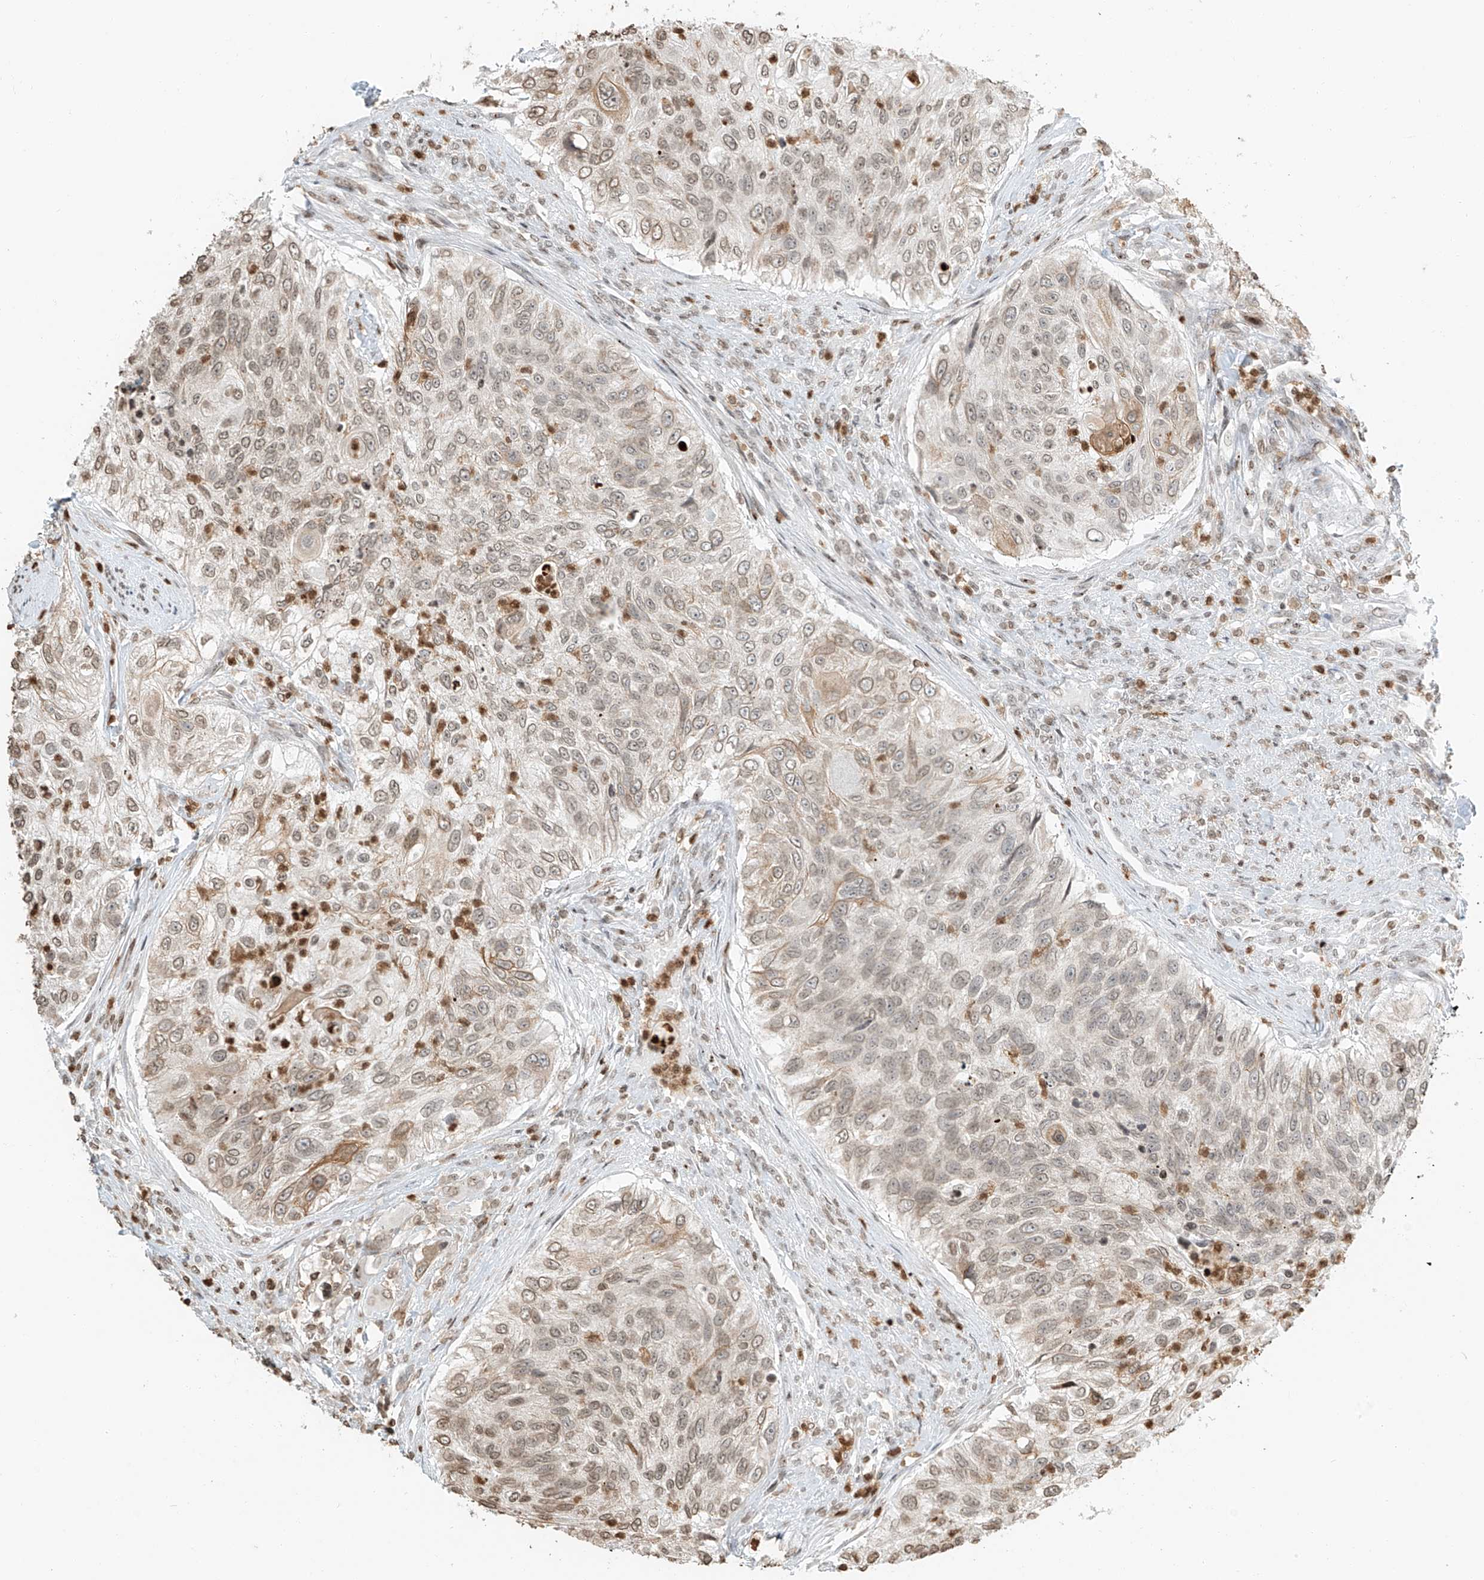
{"staining": {"intensity": "moderate", "quantity": "<25%", "location": "cytoplasmic/membranous,nuclear"}, "tissue": "urothelial cancer", "cell_type": "Tumor cells", "image_type": "cancer", "snomed": [{"axis": "morphology", "description": "Urothelial carcinoma, High grade"}, {"axis": "topography", "description": "Urinary bladder"}], "caption": "Protein positivity by immunohistochemistry shows moderate cytoplasmic/membranous and nuclear staining in approximately <25% of tumor cells in high-grade urothelial carcinoma. Immunohistochemistry stains the protein of interest in brown and the nuclei are stained blue.", "gene": "C17orf58", "patient": {"sex": "female", "age": 60}}